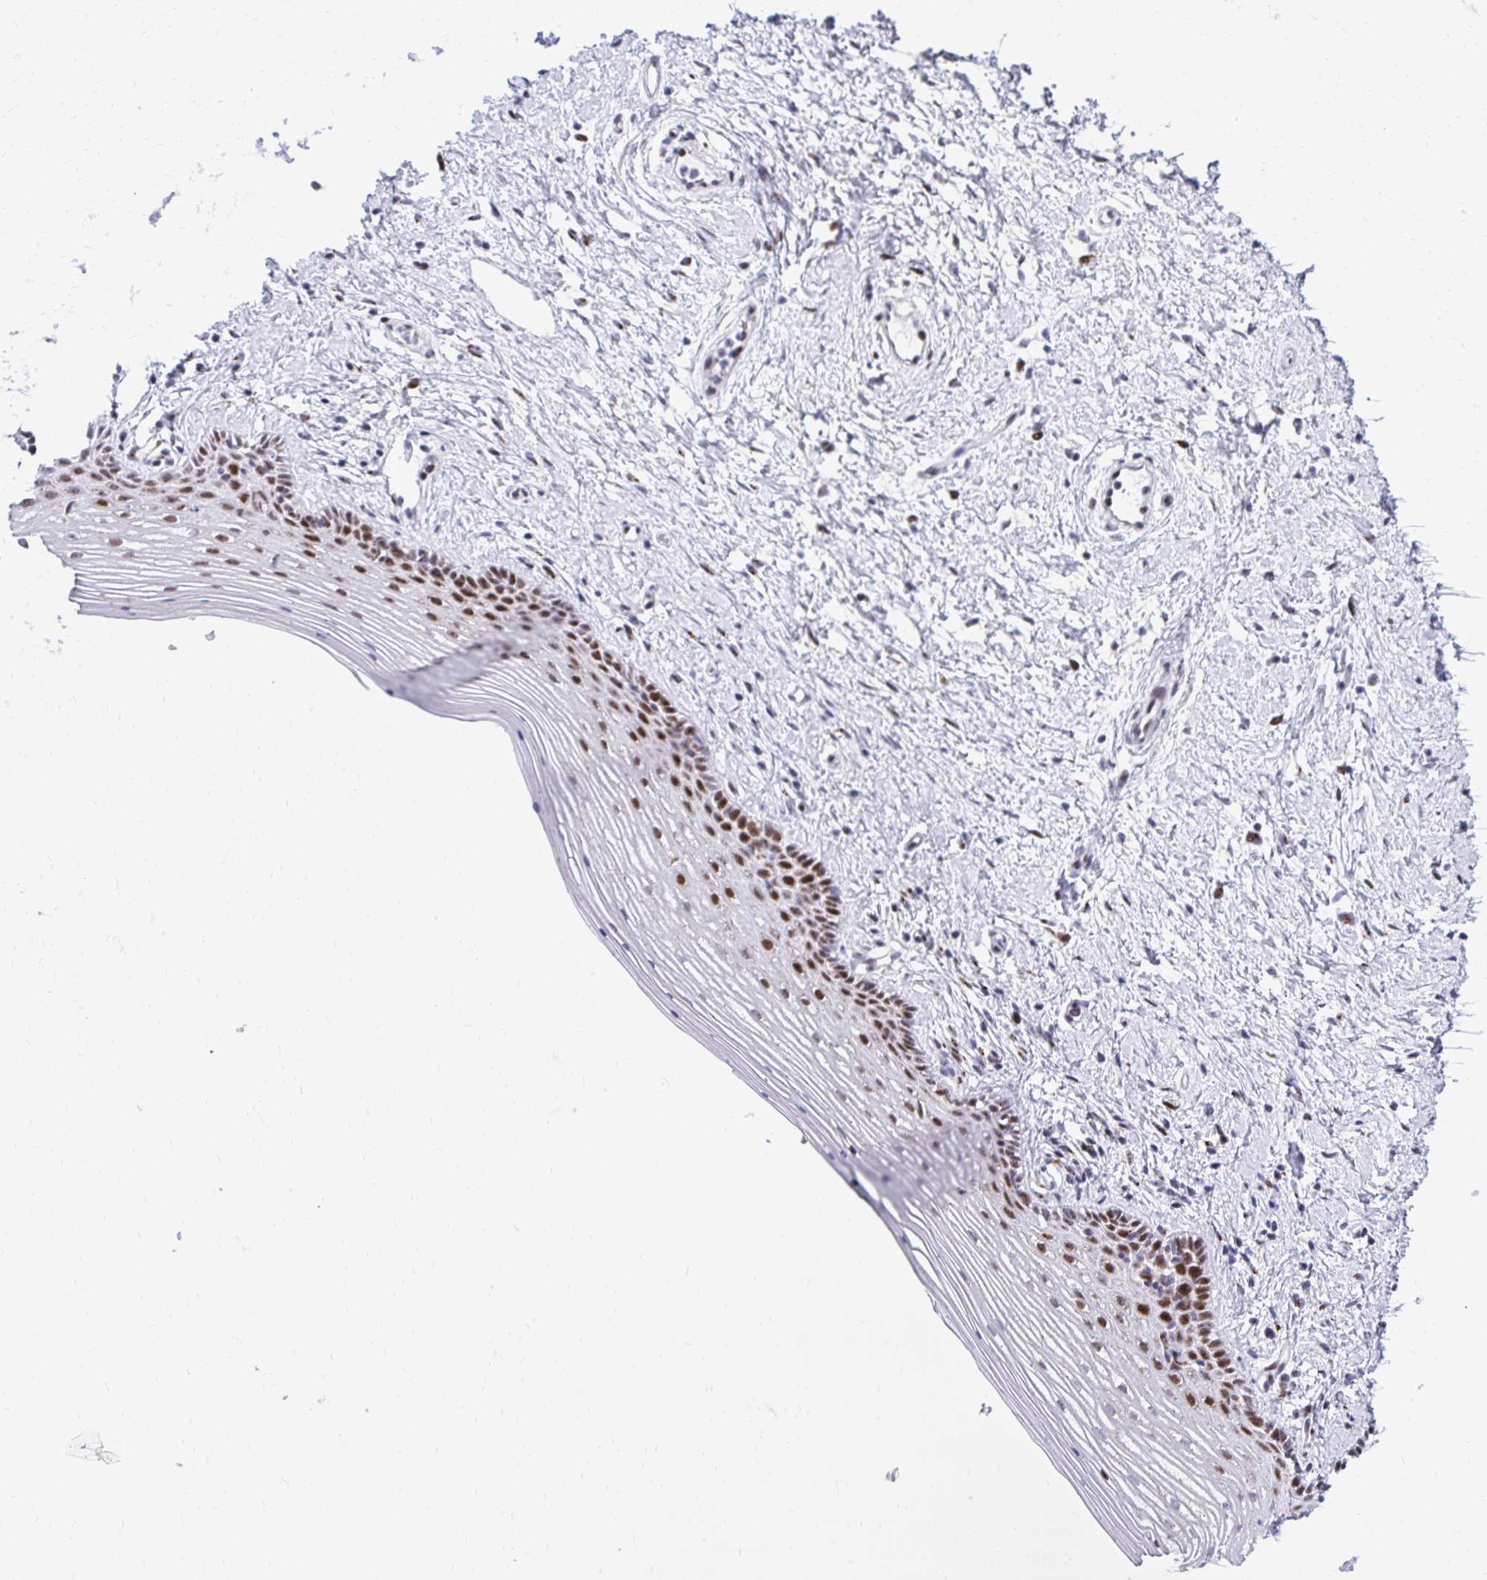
{"staining": {"intensity": "moderate", "quantity": "25%-75%", "location": "nuclear"}, "tissue": "vagina", "cell_type": "Squamous epithelial cells", "image_type": "normal", "snomed": [{"axis": "morphology", "description": "Normal tissue, NOS"}, {"axis": "topography", "description": "Vagina"}], "caption": "Immunohistochemical staining of benign vagina exhibits medium levels of moderate nuclear expression in approximately 25%-75% of squamous epithelial cells. Nuclei are stained in blue.", "gene": "GLDN", "patient": {"sex": "female", "age": 42}}